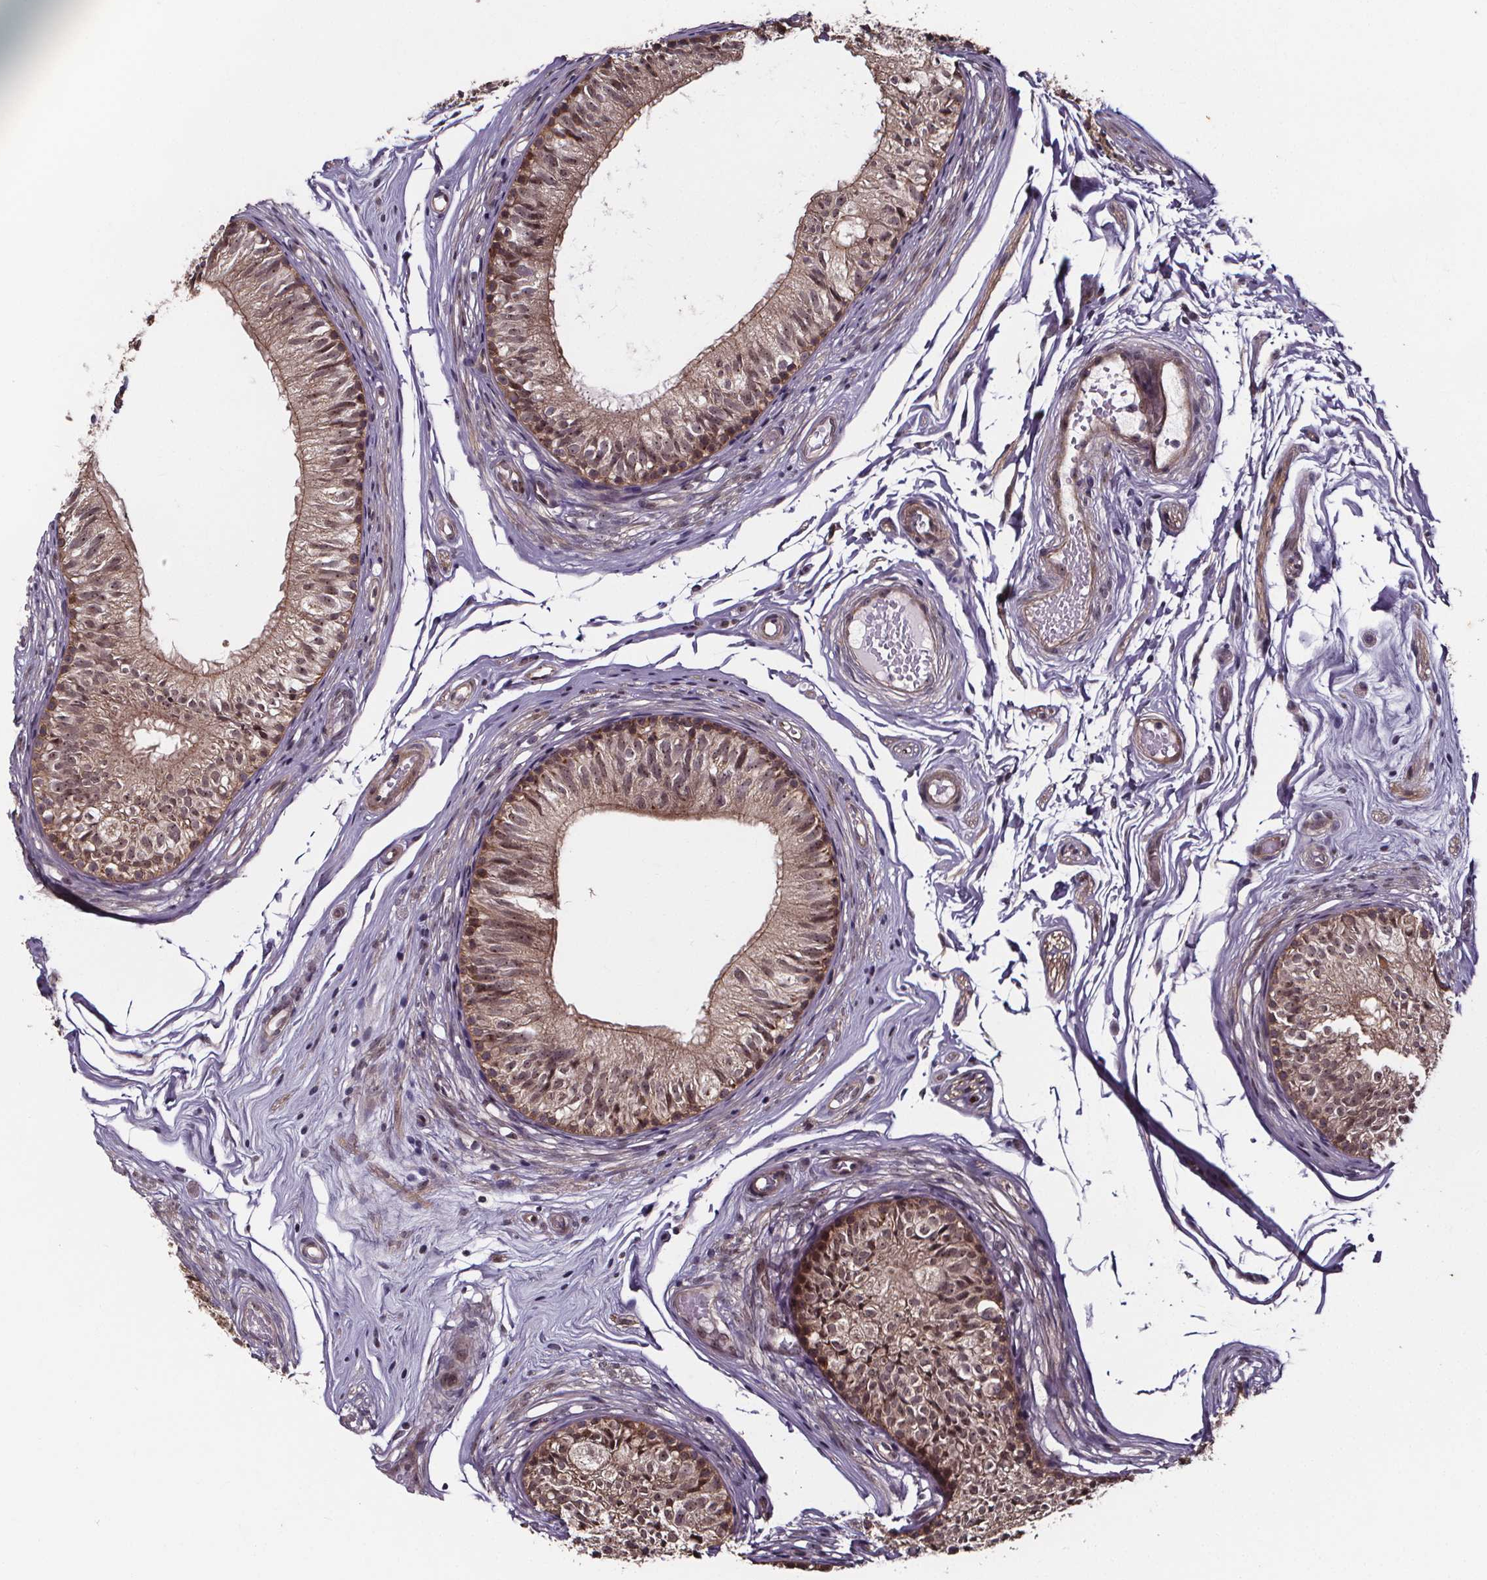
{"staining": {"intensity": "weak", "quantity": "25%-75%", "location": "cytoplasmic/membranous,nuclear"}, "tissue": "epididymis", "cell_type": "Glandular cells", "image_type": "normal", "snomed": [{"axis": "morphology", "description": "Normal tissue, NOS"}, {"axis": "topography", "description": "Epididymis"}], "caption": "About 25%-75% of glandular cells in unremarkable epididymis show weak cytoplasmic/membranous,nuclear protein staining as visualized by brown immunohistochemical staining.", "gene": "DDIT3", "patient": {"sex": "male", "age": 29}}